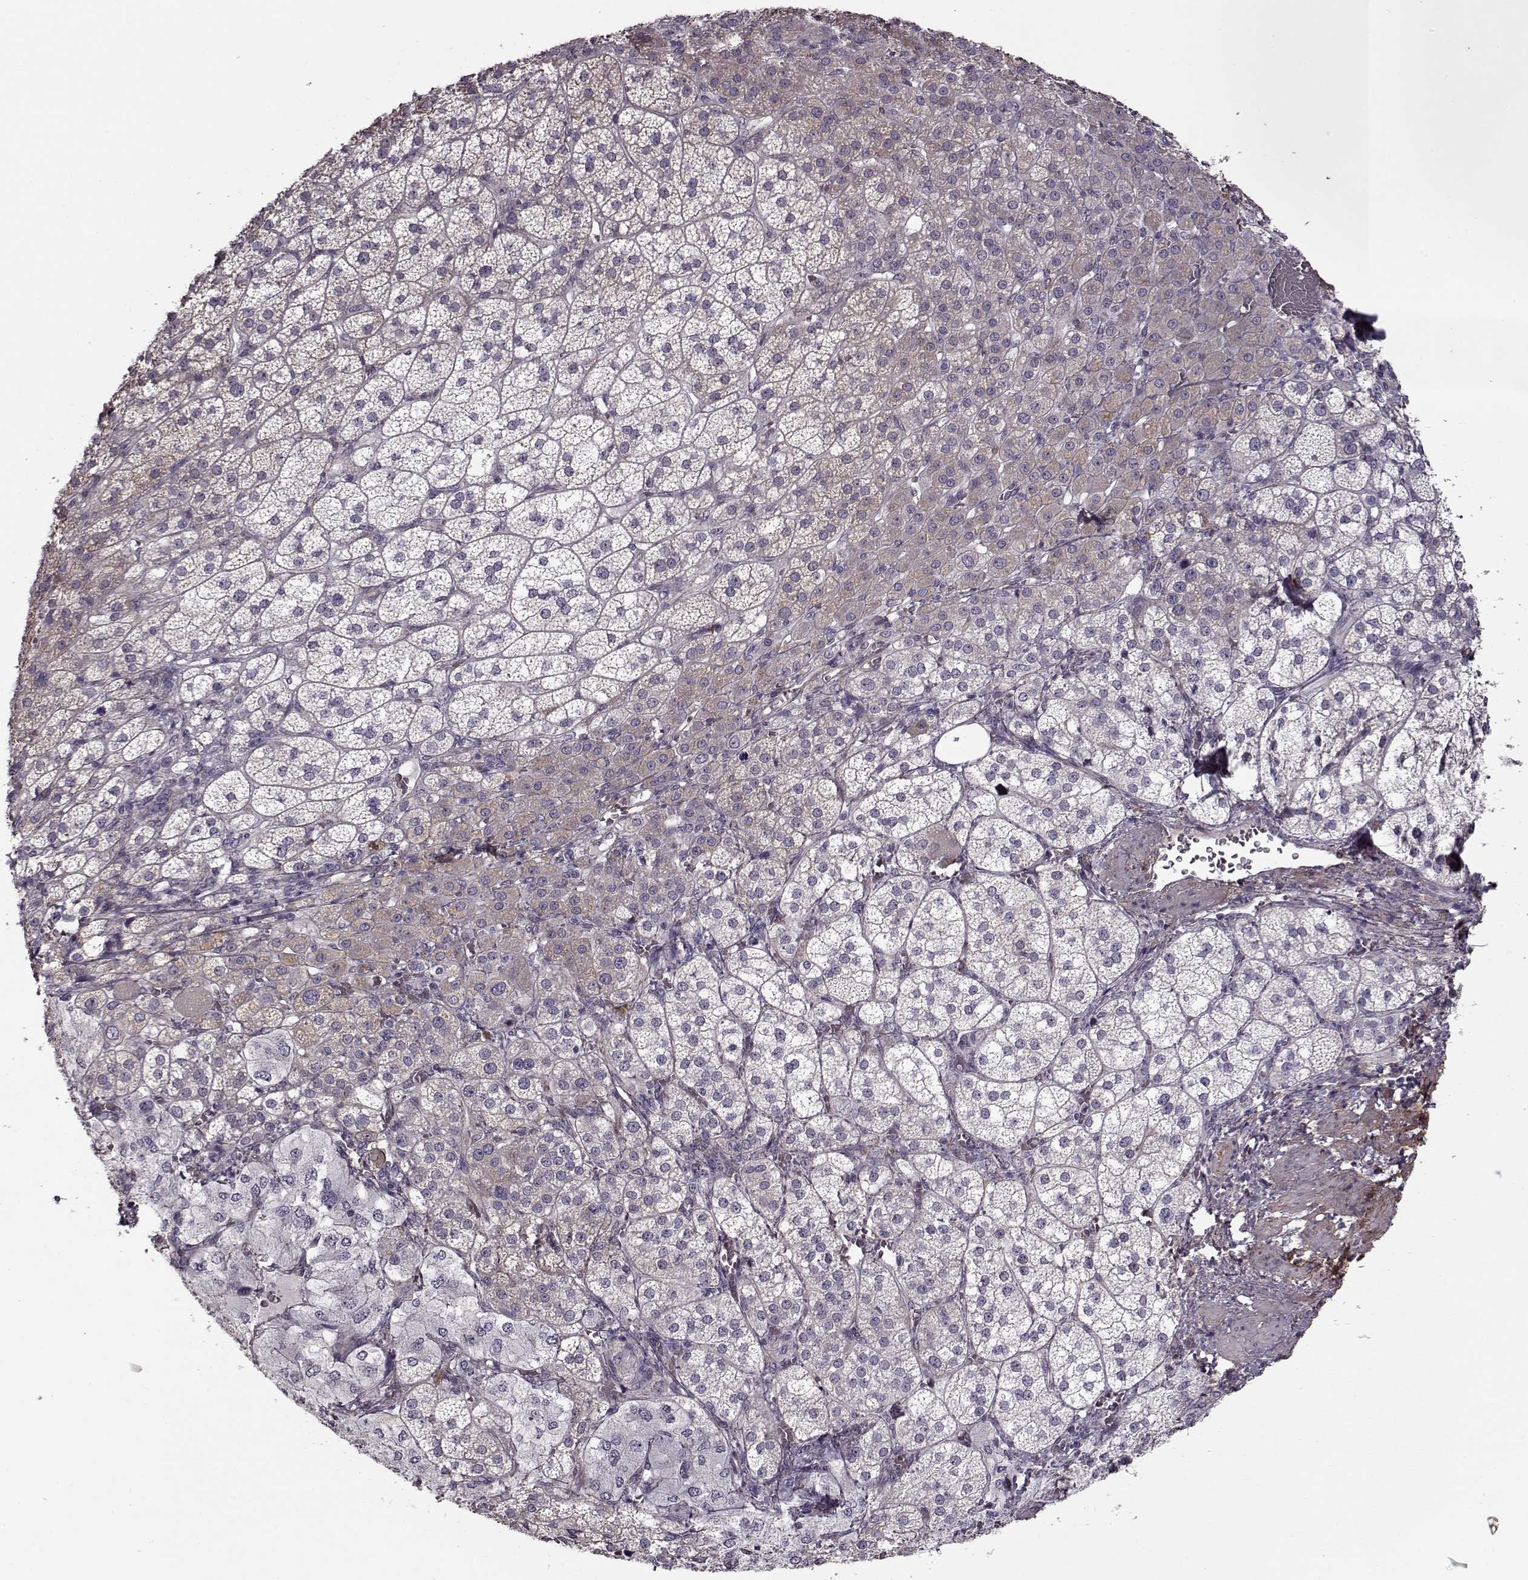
{"staining": {"intensity": "weak", "quantity": "<25%", "location": "cytoplasmic/membranous"}, "tissue": "adrenal gland", "cell_type": "Glandular cells", "image_type": "normal", "snomed": [{"axis": "morphology", "description": "Normal tissue, NOS"}, {"axis": "topography", "description": "Adrenal gland"}], "caption": "This is a image of immunohistochemistry staining of unremarkable adrenal gland, which shows no expression in glandular cells.", "gene": "LAMB2", "patient": {"sex": "female", "age": 60}}